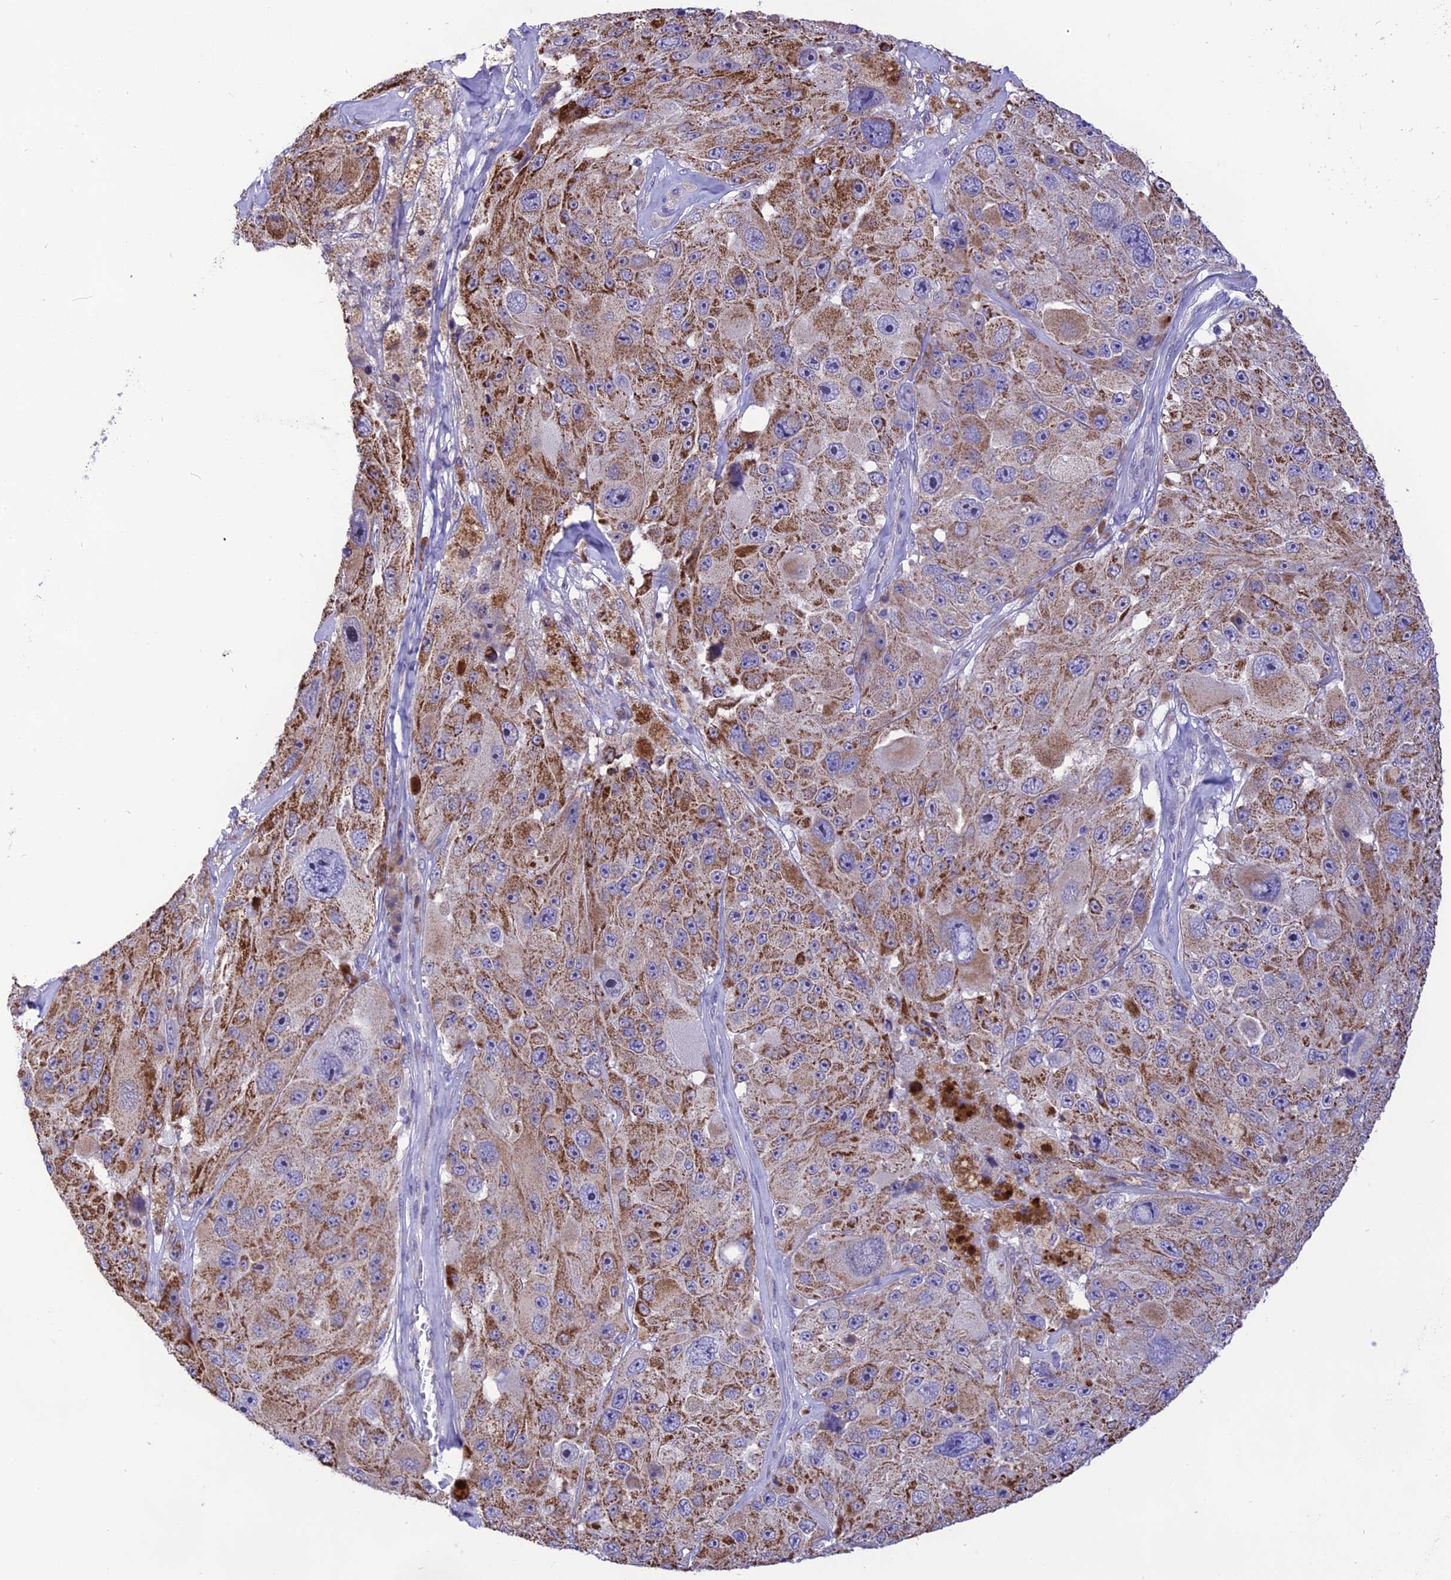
{"staining": {"intensity": "moderate", "quantity": "25%-75%", "location": "cytoplasmic/membranous"}, "tissue": "melanoma", "cell_type": "Tumor cells", "image_type": "cancer", "snomed": [{"axis": "morphology", "description": "Malignant melanoma, Metastatic site"}, {"axis": "topography", "description": "Lymph node"}], "caption": "Immunohistochemistry of human malignant melanoma (metastatic site) displays medium levels of moderate cytoplasmic/membranous positivity in about 25%-75% of tumor cells.", "gene": "DOC2B", "patient": {"sex": "male", "age": 62}}